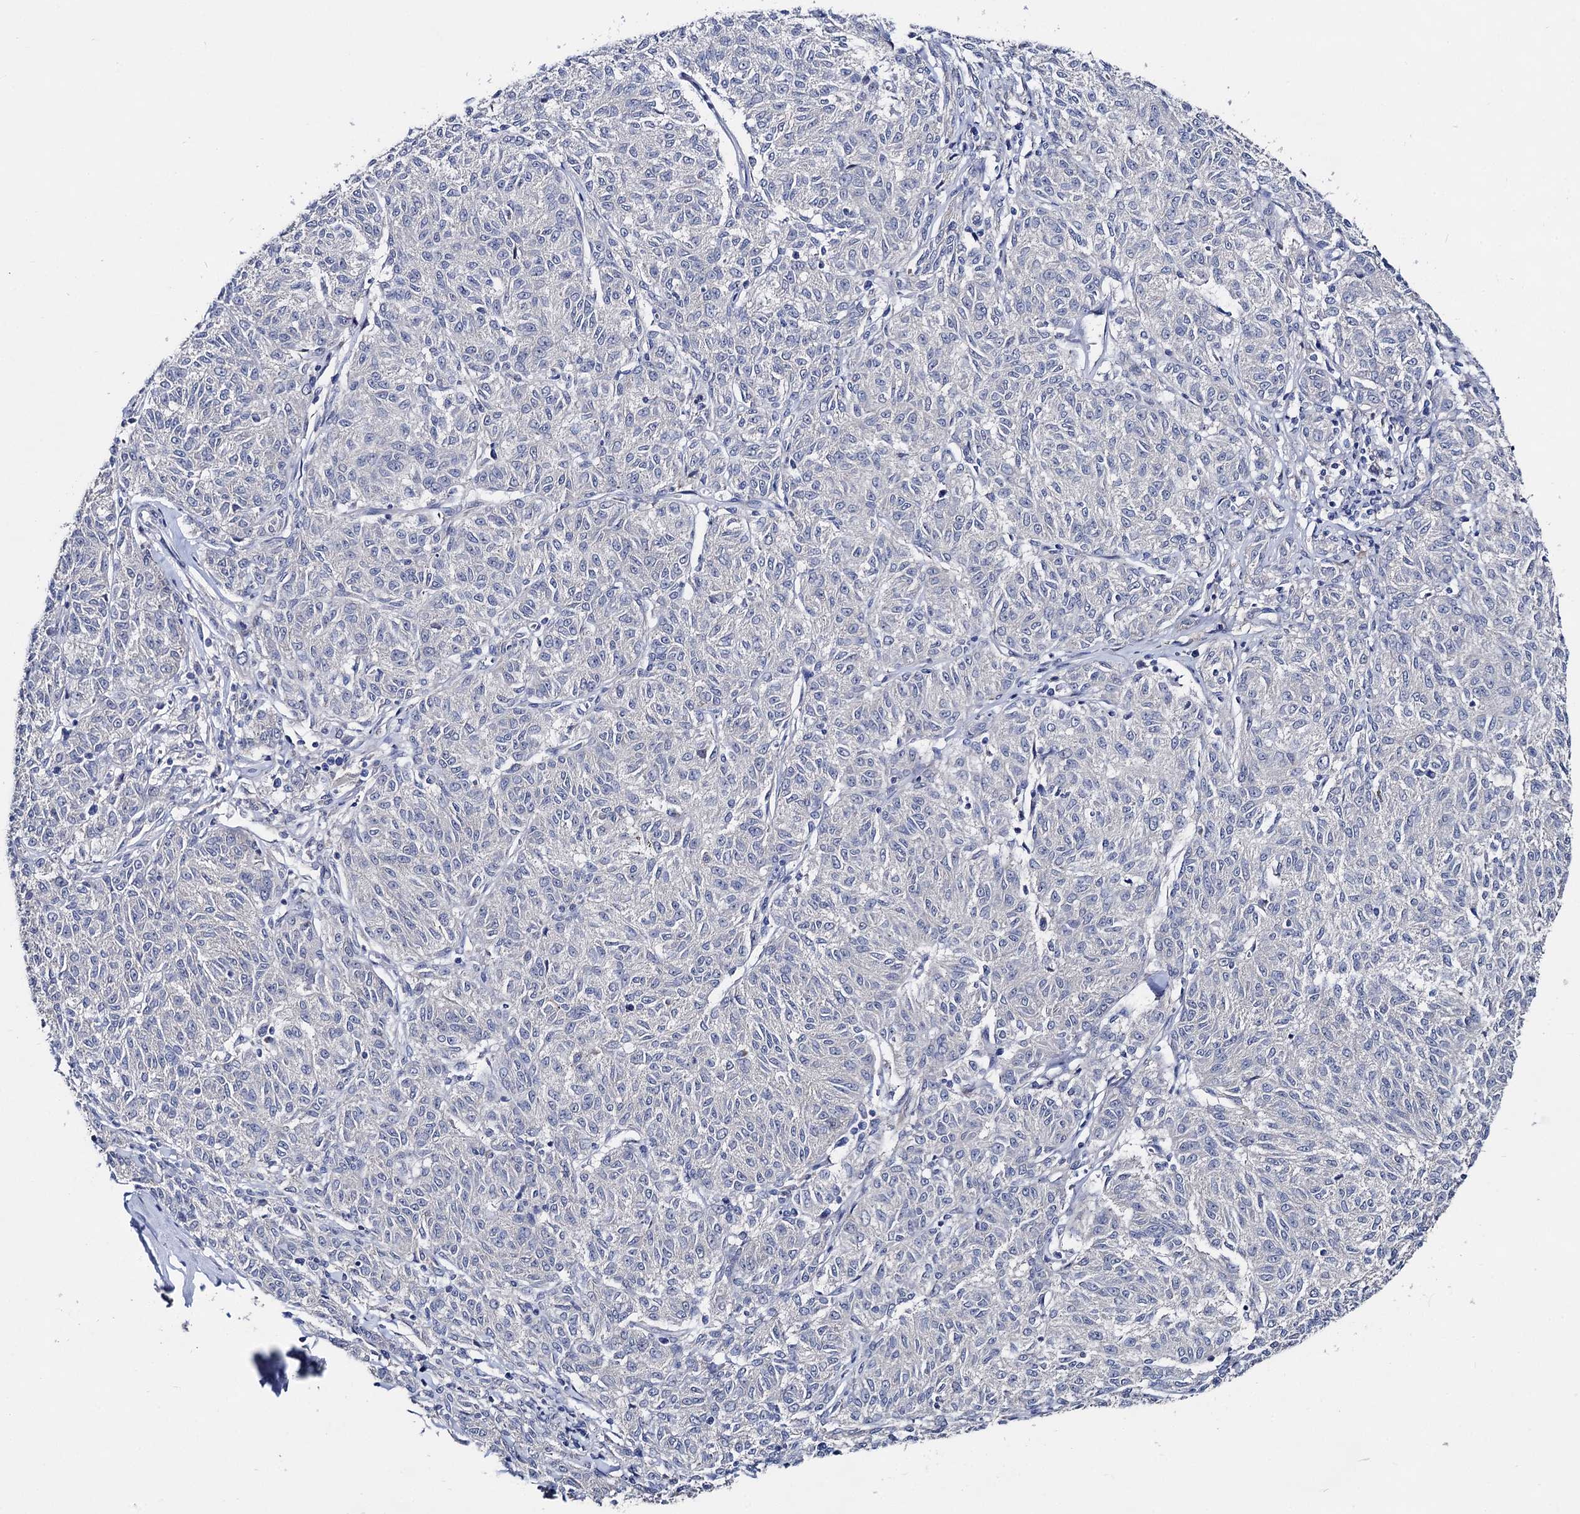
{"staining": {"intensity": "negative", "quantity": "none", "location": "none"}, "tissue": "melanoma", "cell_type": "Tumor cells", "image_type": "cancer", "snomed": [{"axis": "morphology", "description": "Malignant melanoma, NOS"}, {"axis": "topography", "description": "Skin"}], "caption": "Immunohistochemistry (IHC) of malignant melanoma reveals no positivity in tumor cells. (IHC, brightfield microscopy, high magnification).", "gene": "CAPRIN2", "patient": {"sex": "female", "age": 72}}